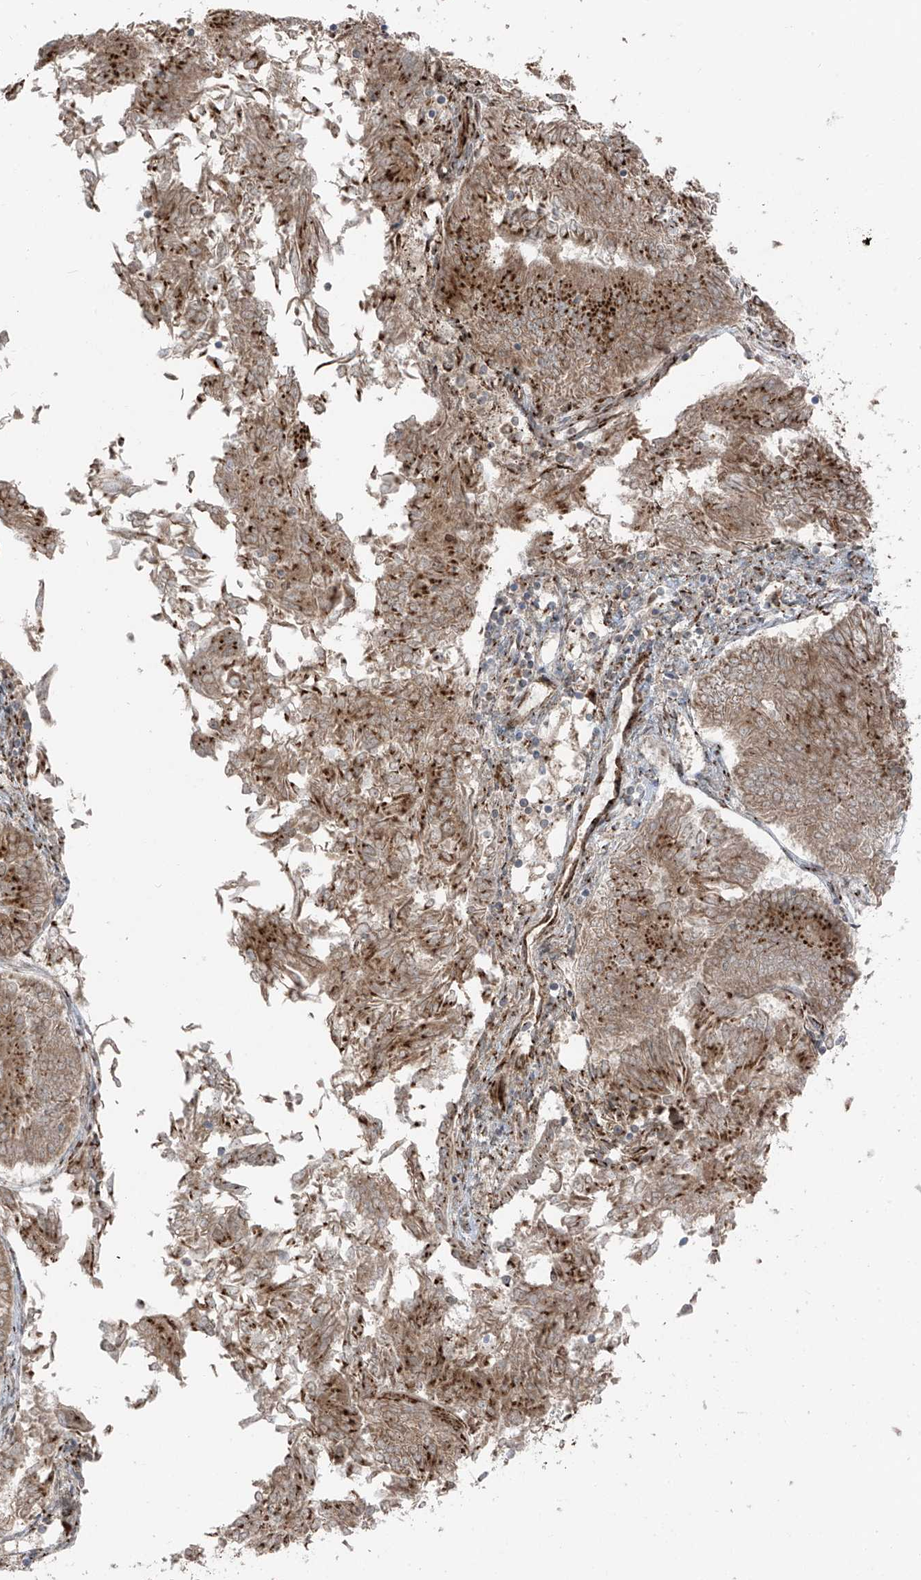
{"staining": {"intensity": "strong", "quantity": ">75%", "location": "cytoplasmic/membranous"}, "tissue": "endometrial cancer", "cell_type": "Tumor cells", "image_type": "cancer", "snomed": [{"axis": "morphology", "description": "Adenocarcinoma, NOS"}, {"axis": "topography", "description": "Endometrium"}], "caption": "Brown immunohistochemical staining in endometrial cancer reveals strong cytoplasmic/membranous staining in approximately >75% of tumor cells.", "gene": "ERLEC1", "patient": {"sex": "female", "age": 58}}